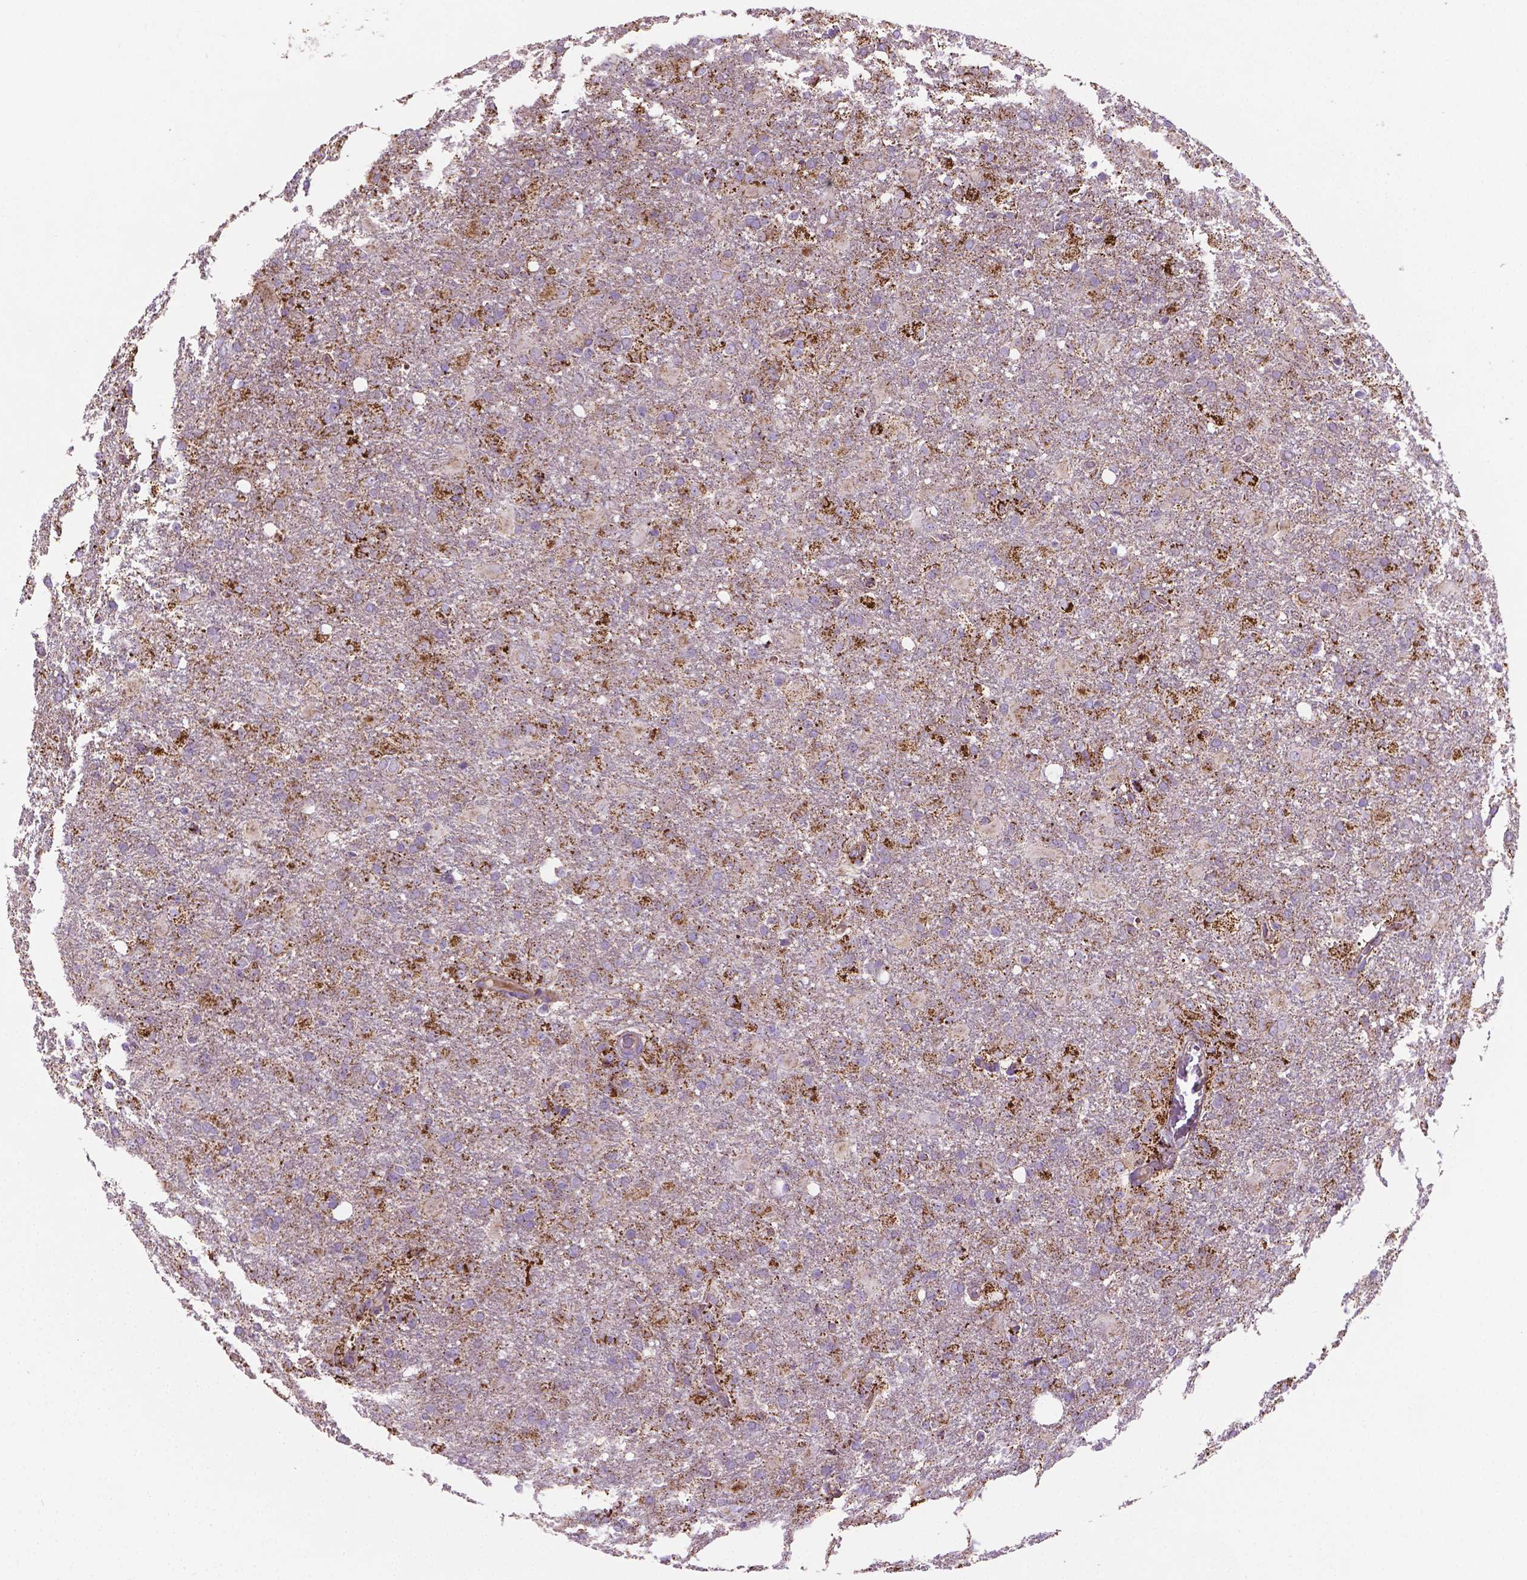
{"staining": {"intensity": "strong", "quantity": ">75%", "location": "cytoplasmic/membranous"}, "tissue": "glioma", "cell_type": "Tumor cells", "image_type": "cancer", "snomed": [{"axis": "morphology", "description": "Glioma, malignant, High grade"}, {"axis": "topography", "description": "Brain"}], "caption": "Immunohistochemical staining of human glioma displays strong cytoplasmic/membranous protein staining in about >75% of tumor cells. The staining was performed using DAB (3,3'-diaminobenzidine) to visualize the protein expression in brown, while the nuclei were stained in blue with hematoxylin (Magnification: 20x).", "gene": "PIBF1", "patient": {"sex": "male", "age": 68}}